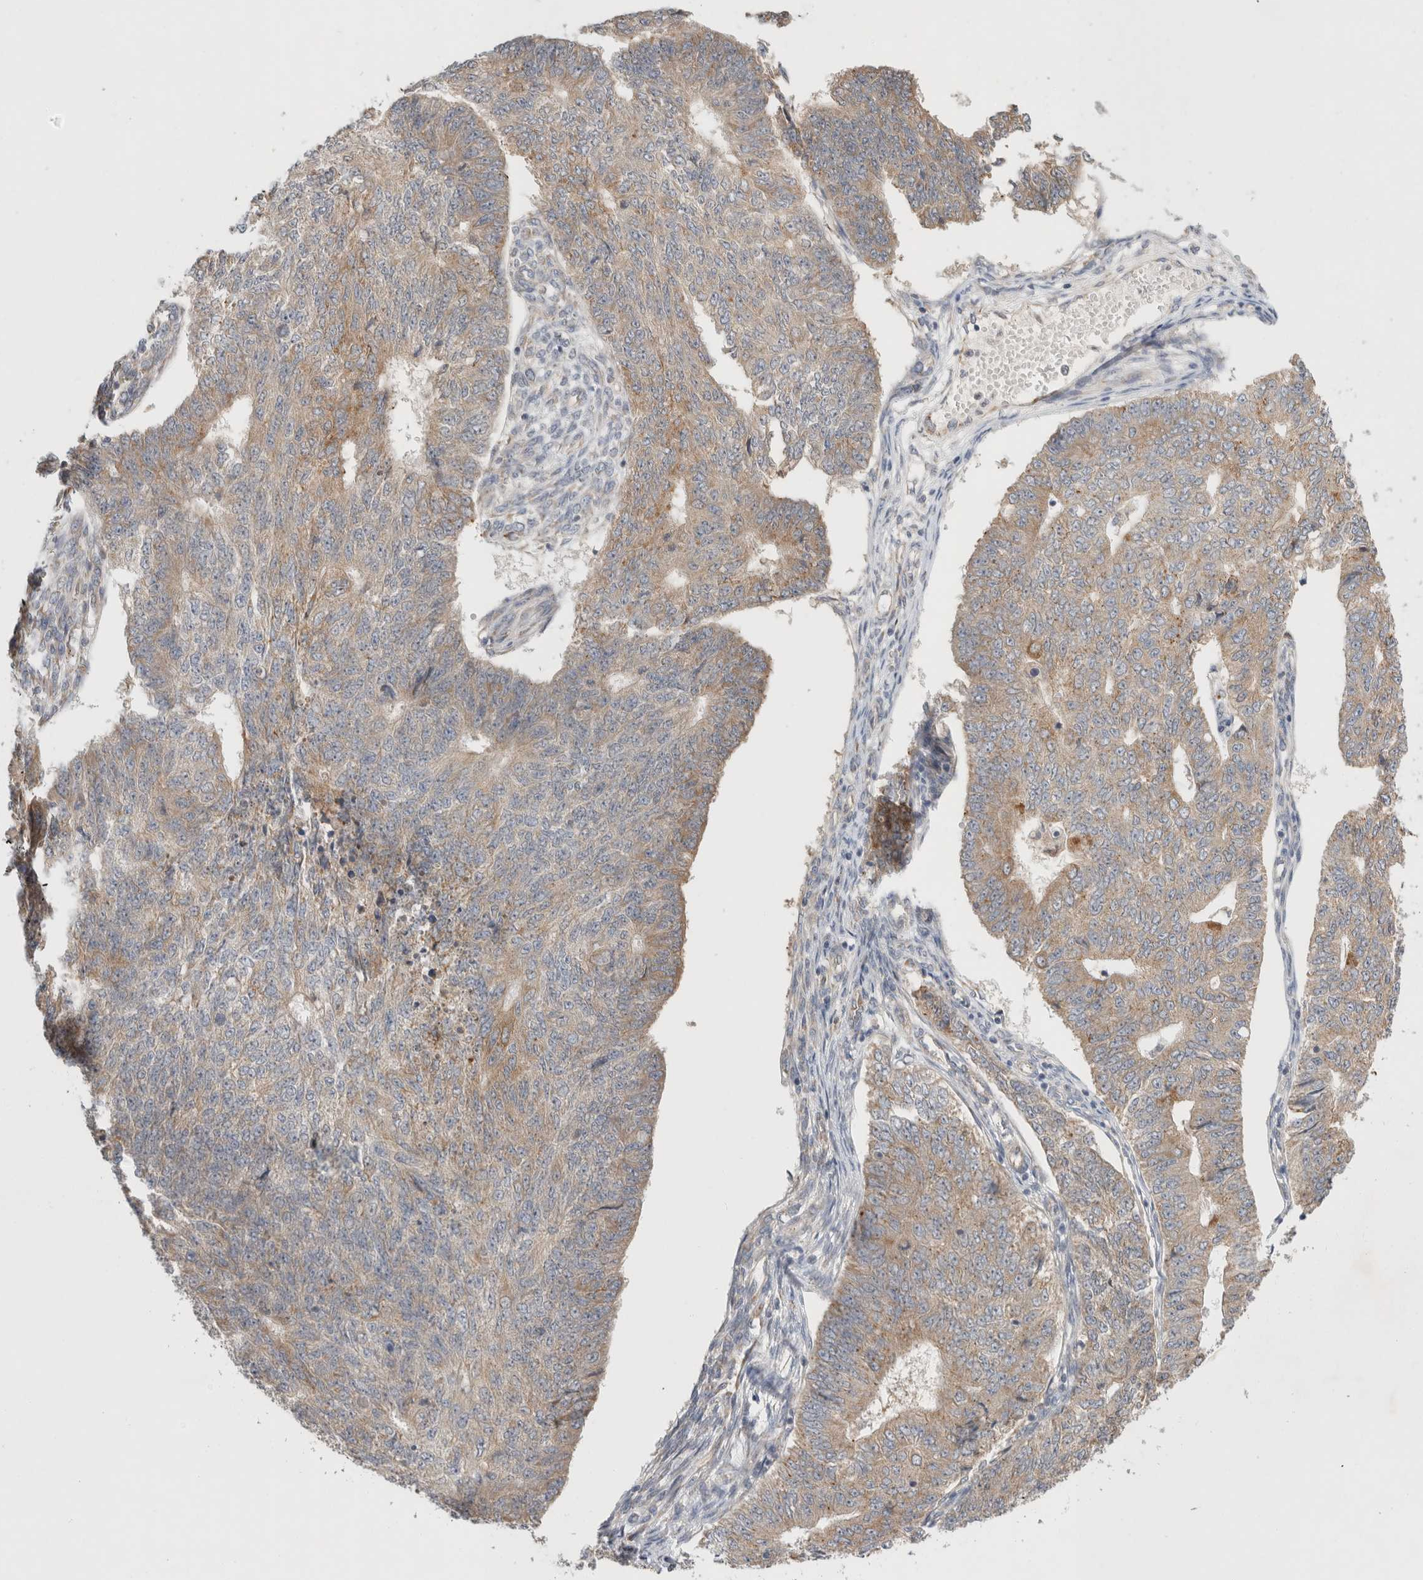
{"staining": {"intensity": "weak", "quantity": ">75%", "location": "cytoplasmic/membranous"}, "tissue": "endometrial cancer", "cell_type": "Tumor cells", "image_type": "cancer", "snomed": [{"axis": "morphology", "description": "Adenocarcinoma, NOS"}, {"axis": "topography", "description": "Endometrium"}], "caption": "High-power microscopy captured an IHC image of endometrial cancer (adenocarcinoma), revealing weak cytoplasmic/membranous staining in approximately >75% of tumor cells.", "gene": "NEDD4L", "patient": {"sex": "female", "age": 32}}